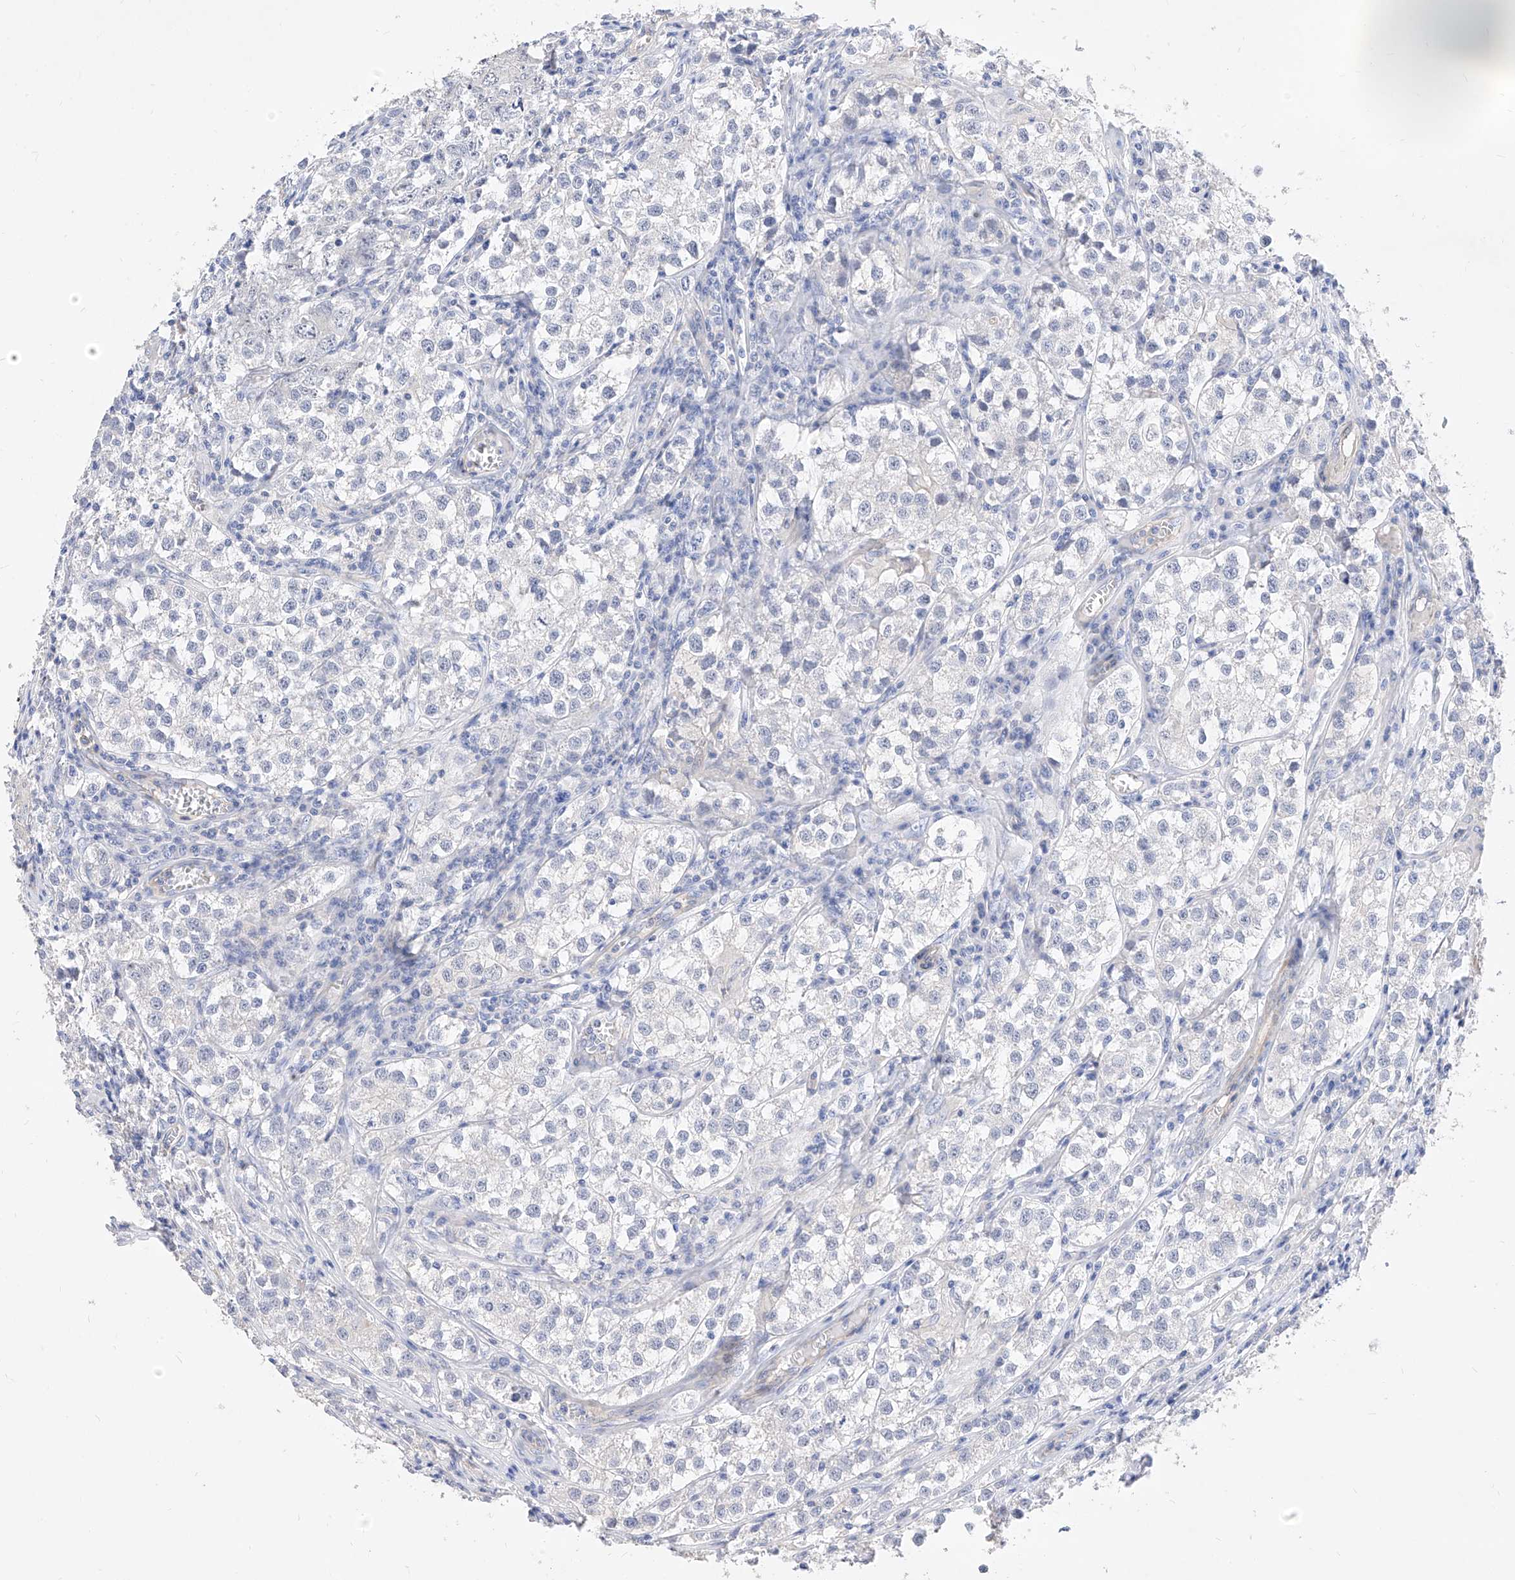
{"staining": {"intensity": "negative", "quantity": "none", "location": "none"}, "tissue": "testis cancer", "cell_type": "Tumor cells", "image_type": "cancer", "snomed": [{"axis": "morphology", "description": "Seminoma, NOS"}, {"axis": "morphology", "description": "Carcinoma, Embryonal, NOS"}, {"axis": "topography", "description": "Testis"}], "caption": "This is an immunohistochemistry image of human testis cancer. There is no expression in tumor cells.", "gene": "SCGB2A1", "patient": {"sex": "male", "age": 43}}